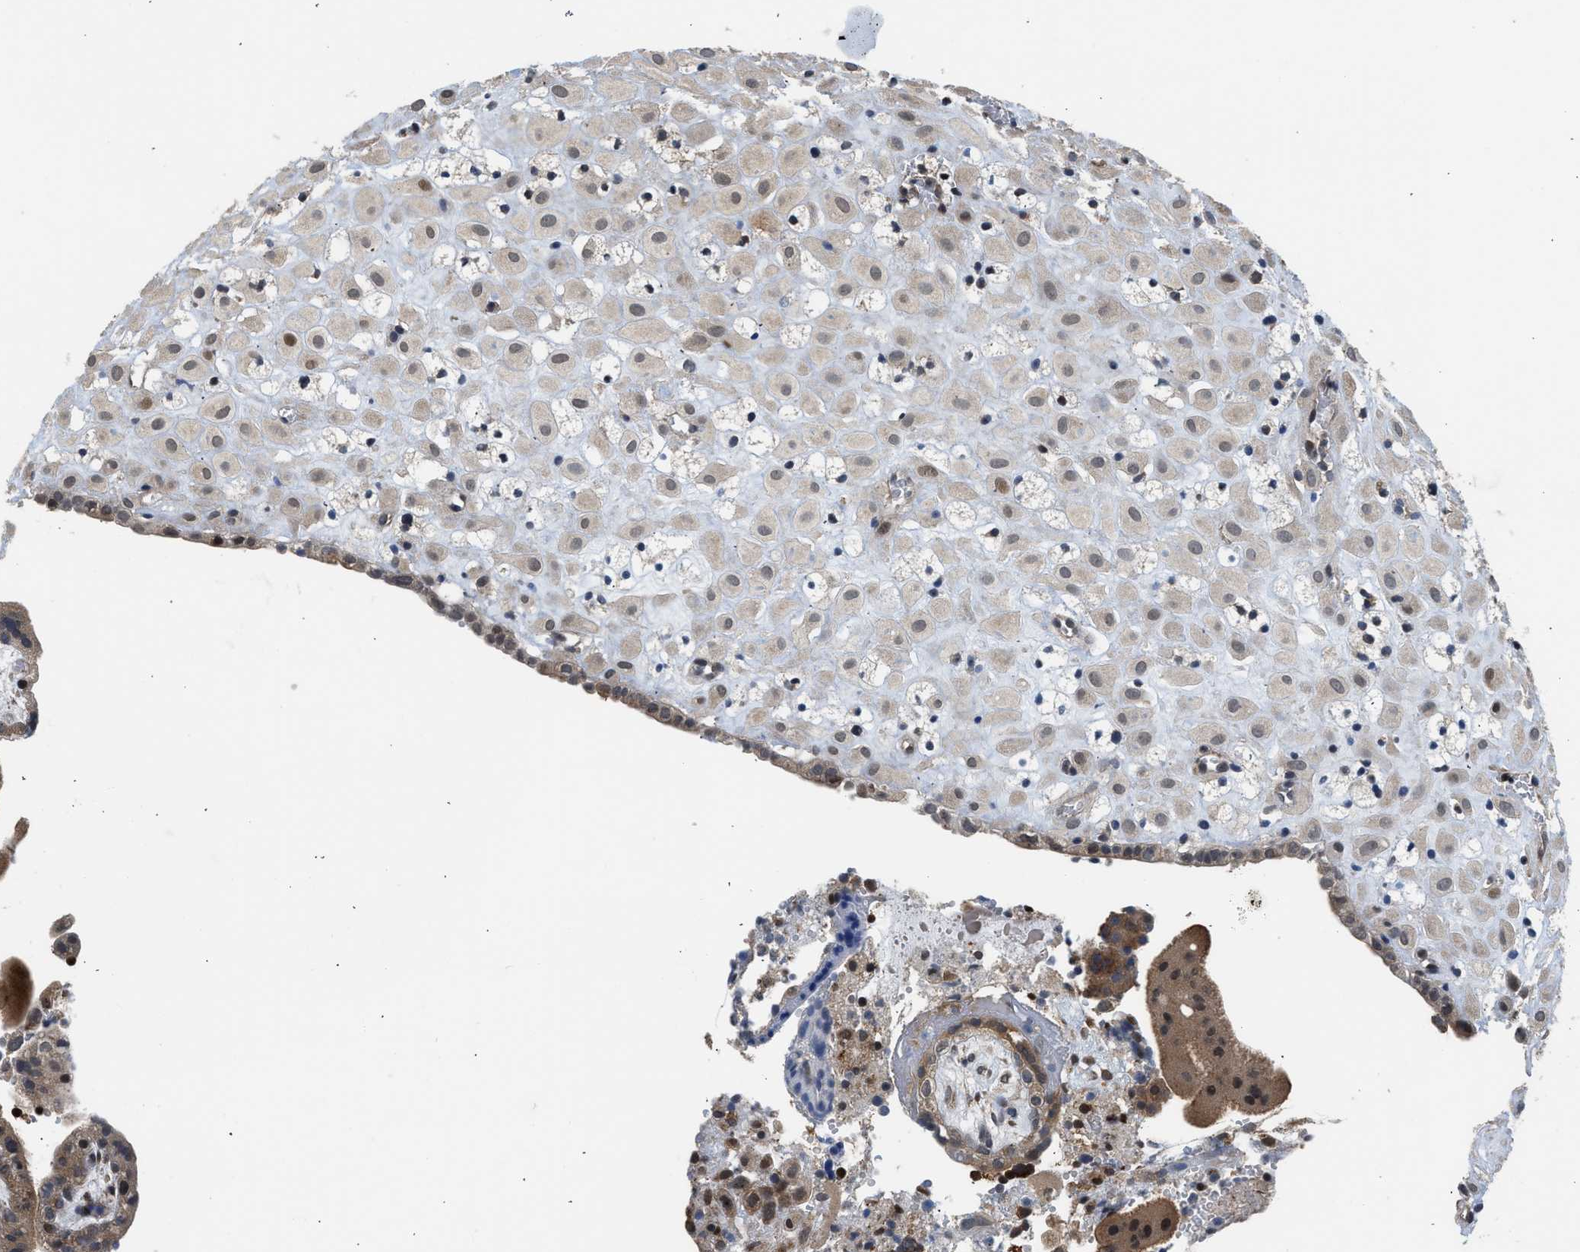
{"staining": {"intensity": "strong", "quantity": ">75%", "location": "cytoplasmic/membranous"}, "tissue": "placenta", "cell_type": "Trophoblastic cells", "image_type": "normal", "snomed": [{"axis": "morphology", "description": "Normal tissue, NOS"}, {"axis": "topography", "description": "Placenta"}], "caption": "Immunohistochemistry histopathology image of benign placenta: human placenta stained using immunohistochemistry reveals high levels of strong protein expression localized specifically in the cytoplasmic/membranous of trophoblastic cells, appearing as a cytoplasmic/membranous brown color.", "gene": "POLG2", "patient": {"sex": "female", "age": 18}}